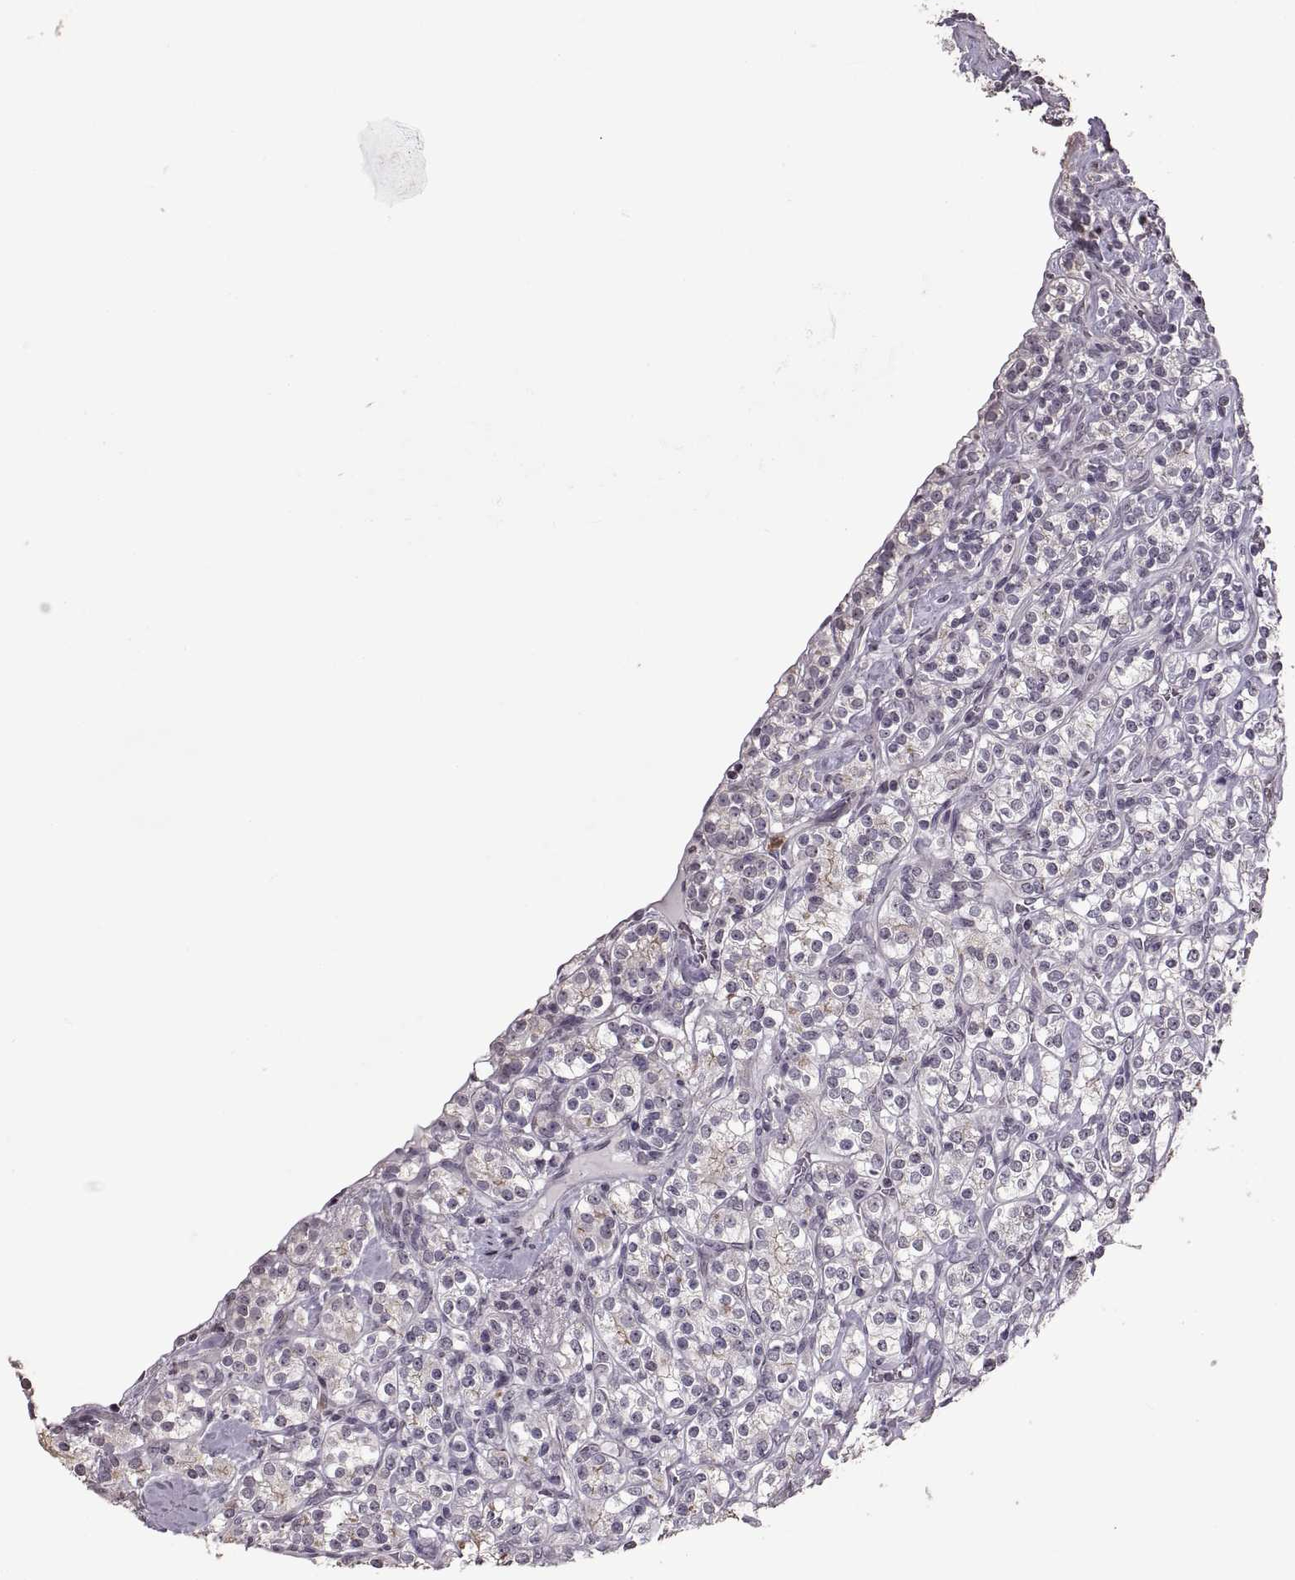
{"staining": {"intensity": "negative", "quantity": "none", "location": "none"}, "tissue": "renal cancer", "cell_type": "Tumor cells", "image_type": "cancer", "snomed": [{"axis": "morphology", "description": "Adenocarcinoma, NOS"}, {"axis": "topography", "description": "Kidney"}], "caption": "Immunohistochemistry (IHC) of human renal cancer (adenocarcinoma) reveals no staining in tumor cells.", "gene": "PALS1", "patient": {"sex": "male", "age": 77}}